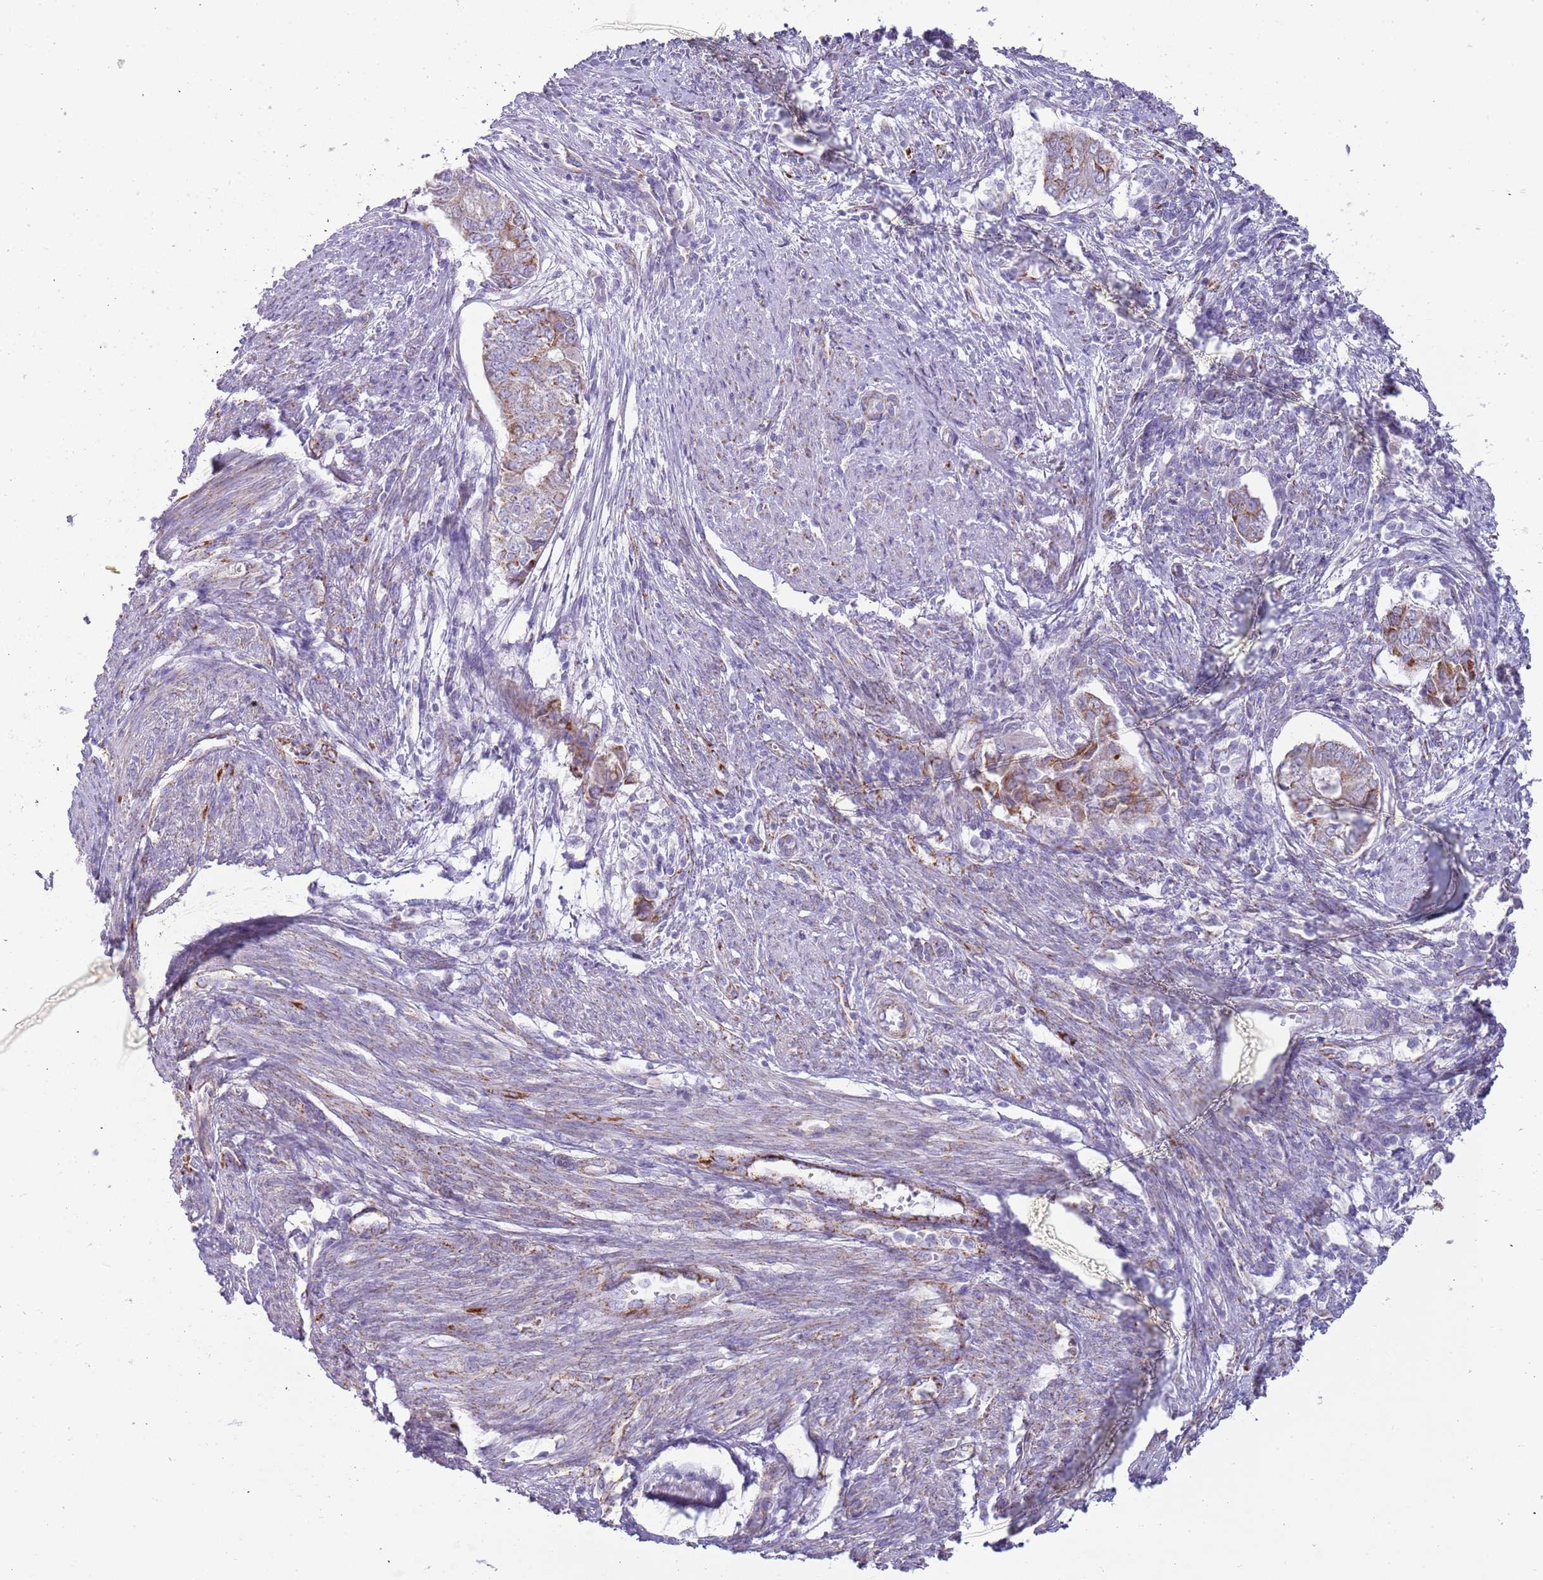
{"staining": {"intensity": "moderate", "quantity": ">75%", "location": "cytoplasmic/membranous"}, "tissue": "endometrial cancer", "cell_type": "Tumor cells", "image_type": "cancer", "snomed": [{"axis": "morphology", "description": "Adenocarcinoma, NOS"}, {"axis": "topography", "description": "Endometrium"}], "caption": "The image demonstrates immunohistochemical staining of endometrial cancer (adenocarcinoma). There is moderate cytoplasmic/membranous positivity is appreciated in approximately >75% of tumor cells.", "gene": "RNF222", "patient": {"sex": "female", "age": 62}}